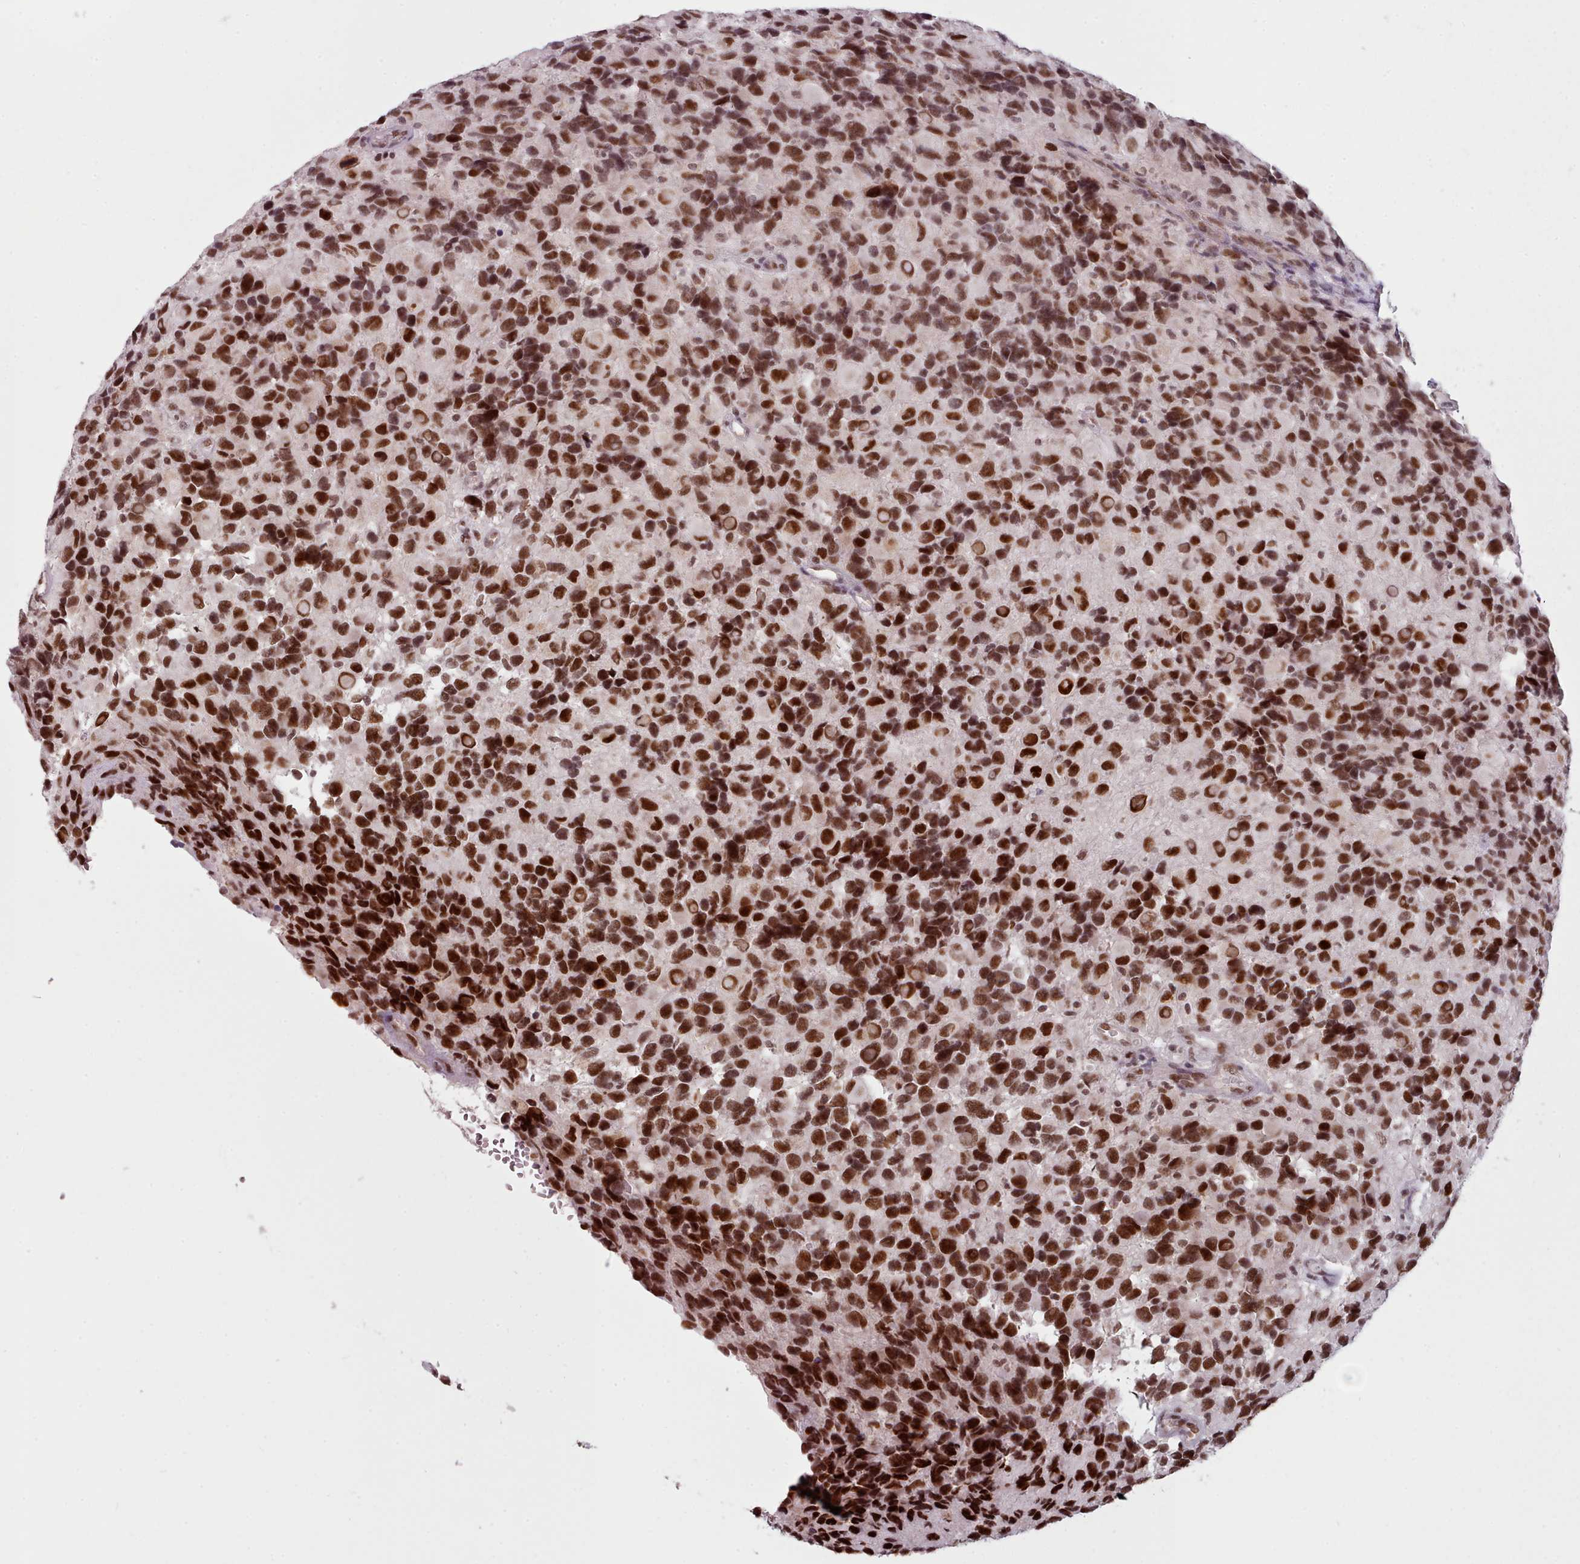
{"staining": {"intensity": "strong", "quantity": ">75%", "location": "nuclear"}, "tissue": "glioma", "cell_type": "Tumor cells", "image_type": "cancer", "snomed": [{"axis": "morphology", "description": "Glioma, malignant, High grade"}, {"axis": "topography", "description": "Brain"}], "caption": "This is an image of immunohistochemistry staining of malignant glioma (high-grade), which shows strong staining in the nuclear of tumor cells.", "gene": "SRSF9", "patient": {"sex": "male", "age": 77}}